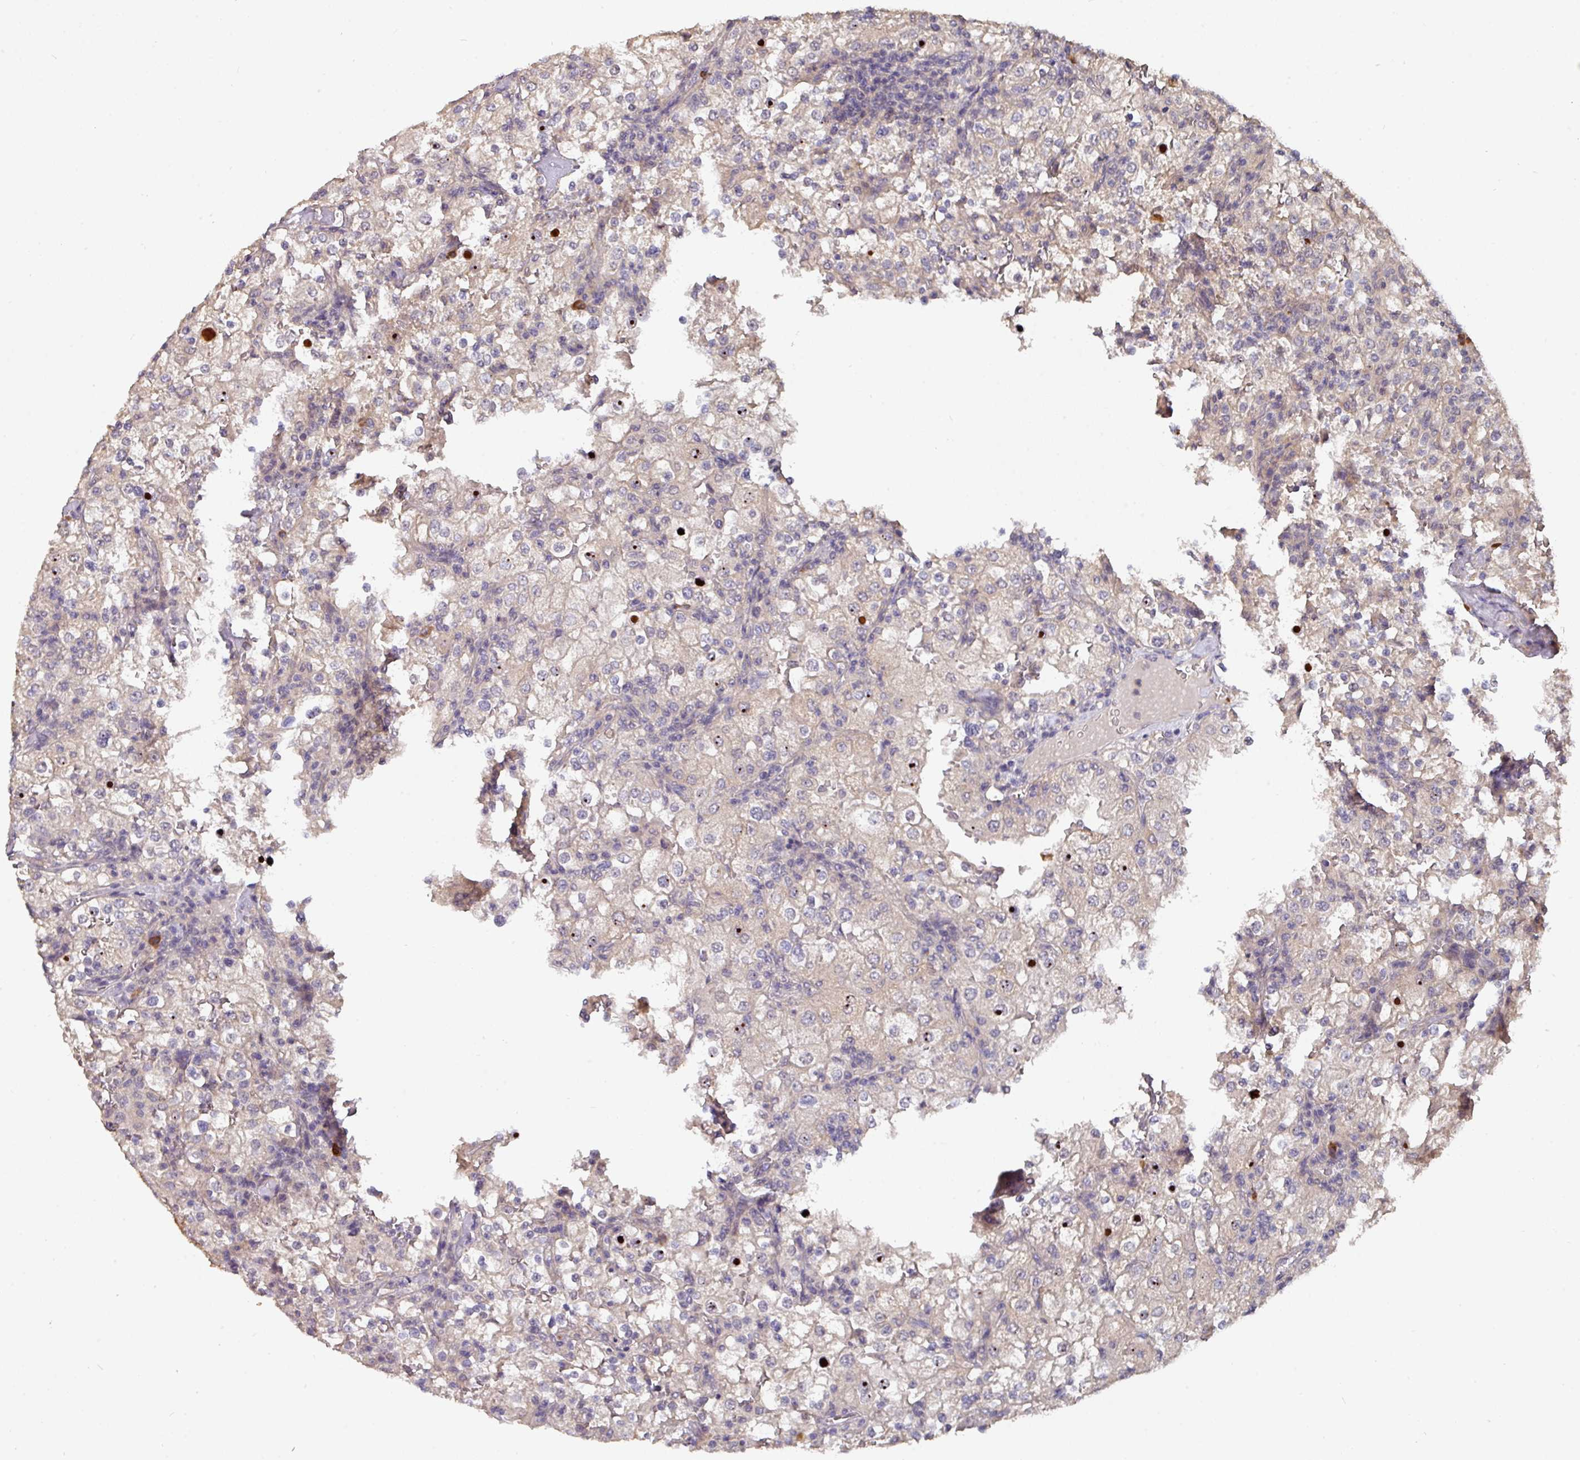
{"staining": {"intensity": "weak", "quantity": "<25%", "location": "cytoplasmic/membranous"}, "tissue": "renal cancer", "cell_type": "Tumor cells", "image_type": "cancer", "snomed": [{"axis": "morphology", "description": "Adenocarcinoma, NOS"}, {"axis": "topography", "description": "Kidney"}], "caption": "Tumor cells are negative for protein expression in human renal cancer (adenocarcinoma). Nuclei are stained in blue.", "gene": "ACVR2B", "patient": {"sex": "female", "age": 74}}